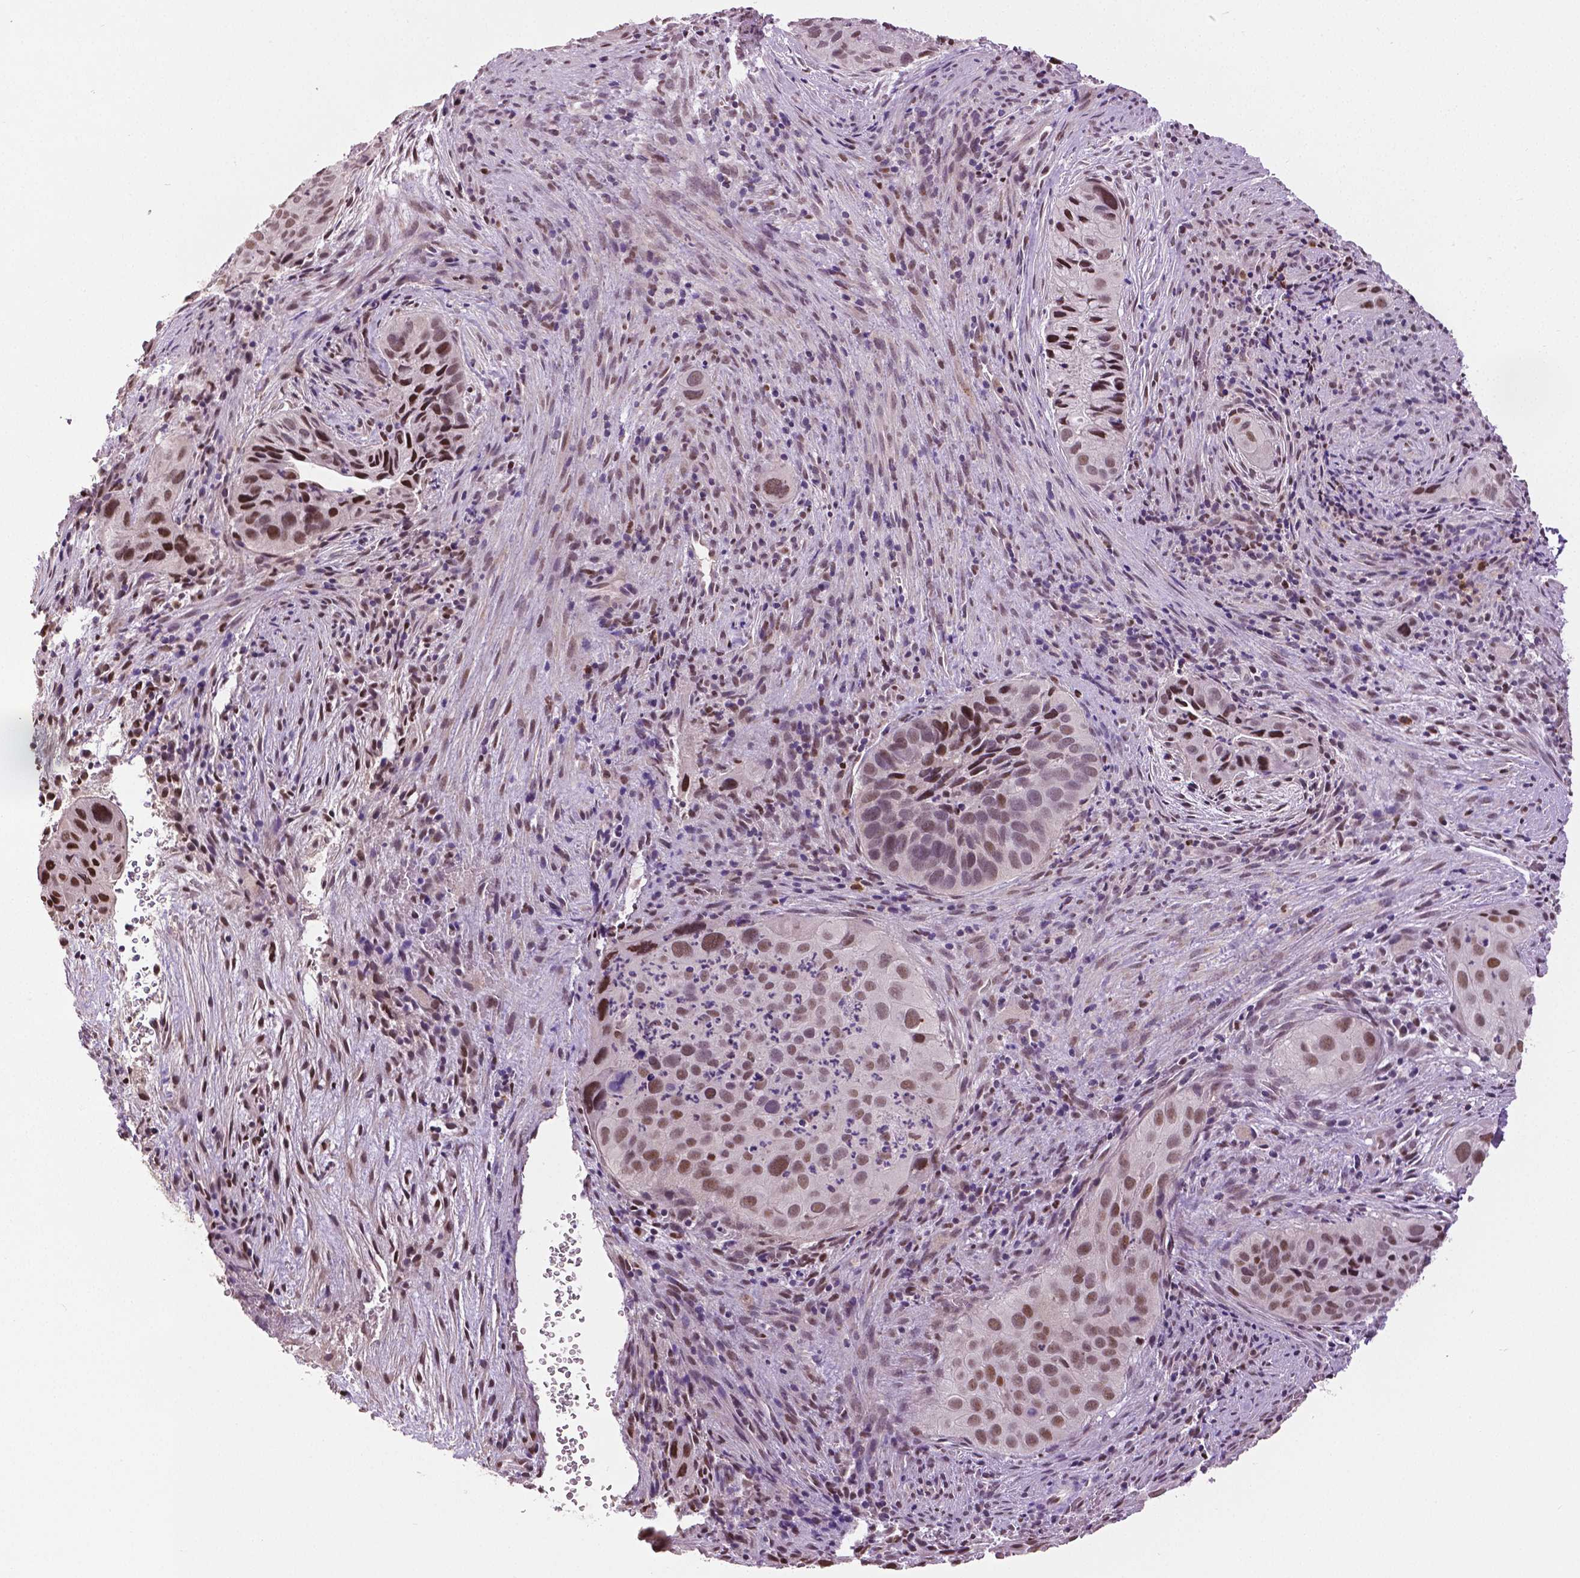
{"staining": {"intensity": "moderate", "quantity": ">75%", "location": "nuclear"}, "tissue": "cervical cancer", "cell_type": "Tumor cells", "image_type": "cancer", "snomed": [{"axis": "morphology", "description": "Squamous cell carcinoma, NOS"}, {"axis": "topography", "description": "Cervix"}], "caption": "Human cervical cancer (squamous cell carcinoma) stained for a protein (brown) reveals moderate nuclear positive staining in about >75% of tumor cells.", "gene": "DLX5", "patient": {"sex": "female", "age": 38}}